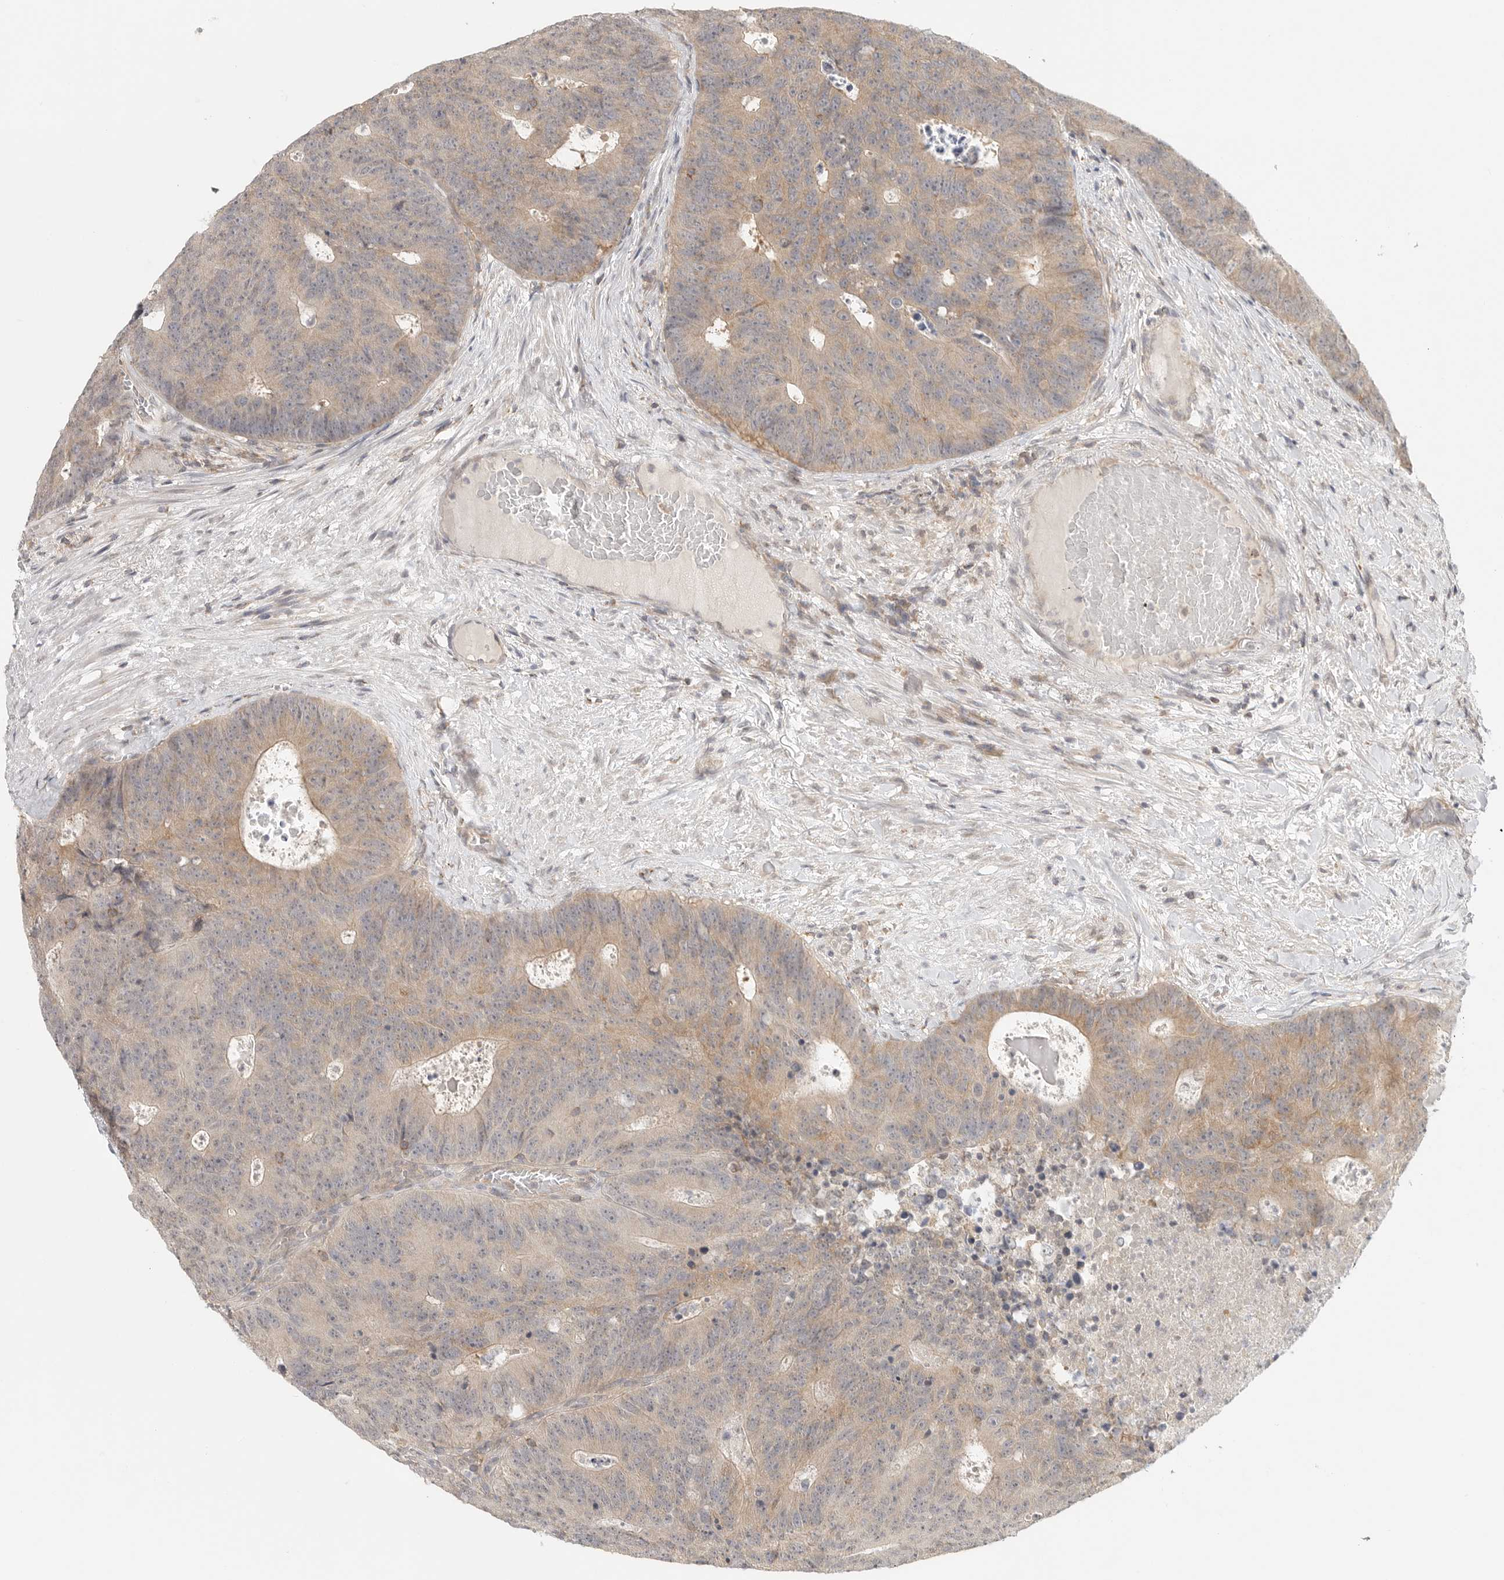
{"staining": {"intensity": "weak", "quantity": ">75%", "location": "cytoplasmic/membranous"}, "tissue": "colorectal cancer", "cell_type": "Tumor cells", "image_type": "cancer", "snomed": [{"axis": "morphology", "description": "Adenocarcinoma, NOS"}, {"axis": "topography", "description": "Colon"}], "caption": "IHC (DAB (3,3'-diaminobenzidine)) staining of adenocarcinoma (colorectal) shows weak cytoplasmic/membranous protein expression in about >75% of tumor cells. The protein of interest is stained brown, and the nuclei are stained in blue (DAB IHC with brightfield microscopy, high magnification).", "gene": "HDAC6", "patient": {"sex": "male", "age": 87}}